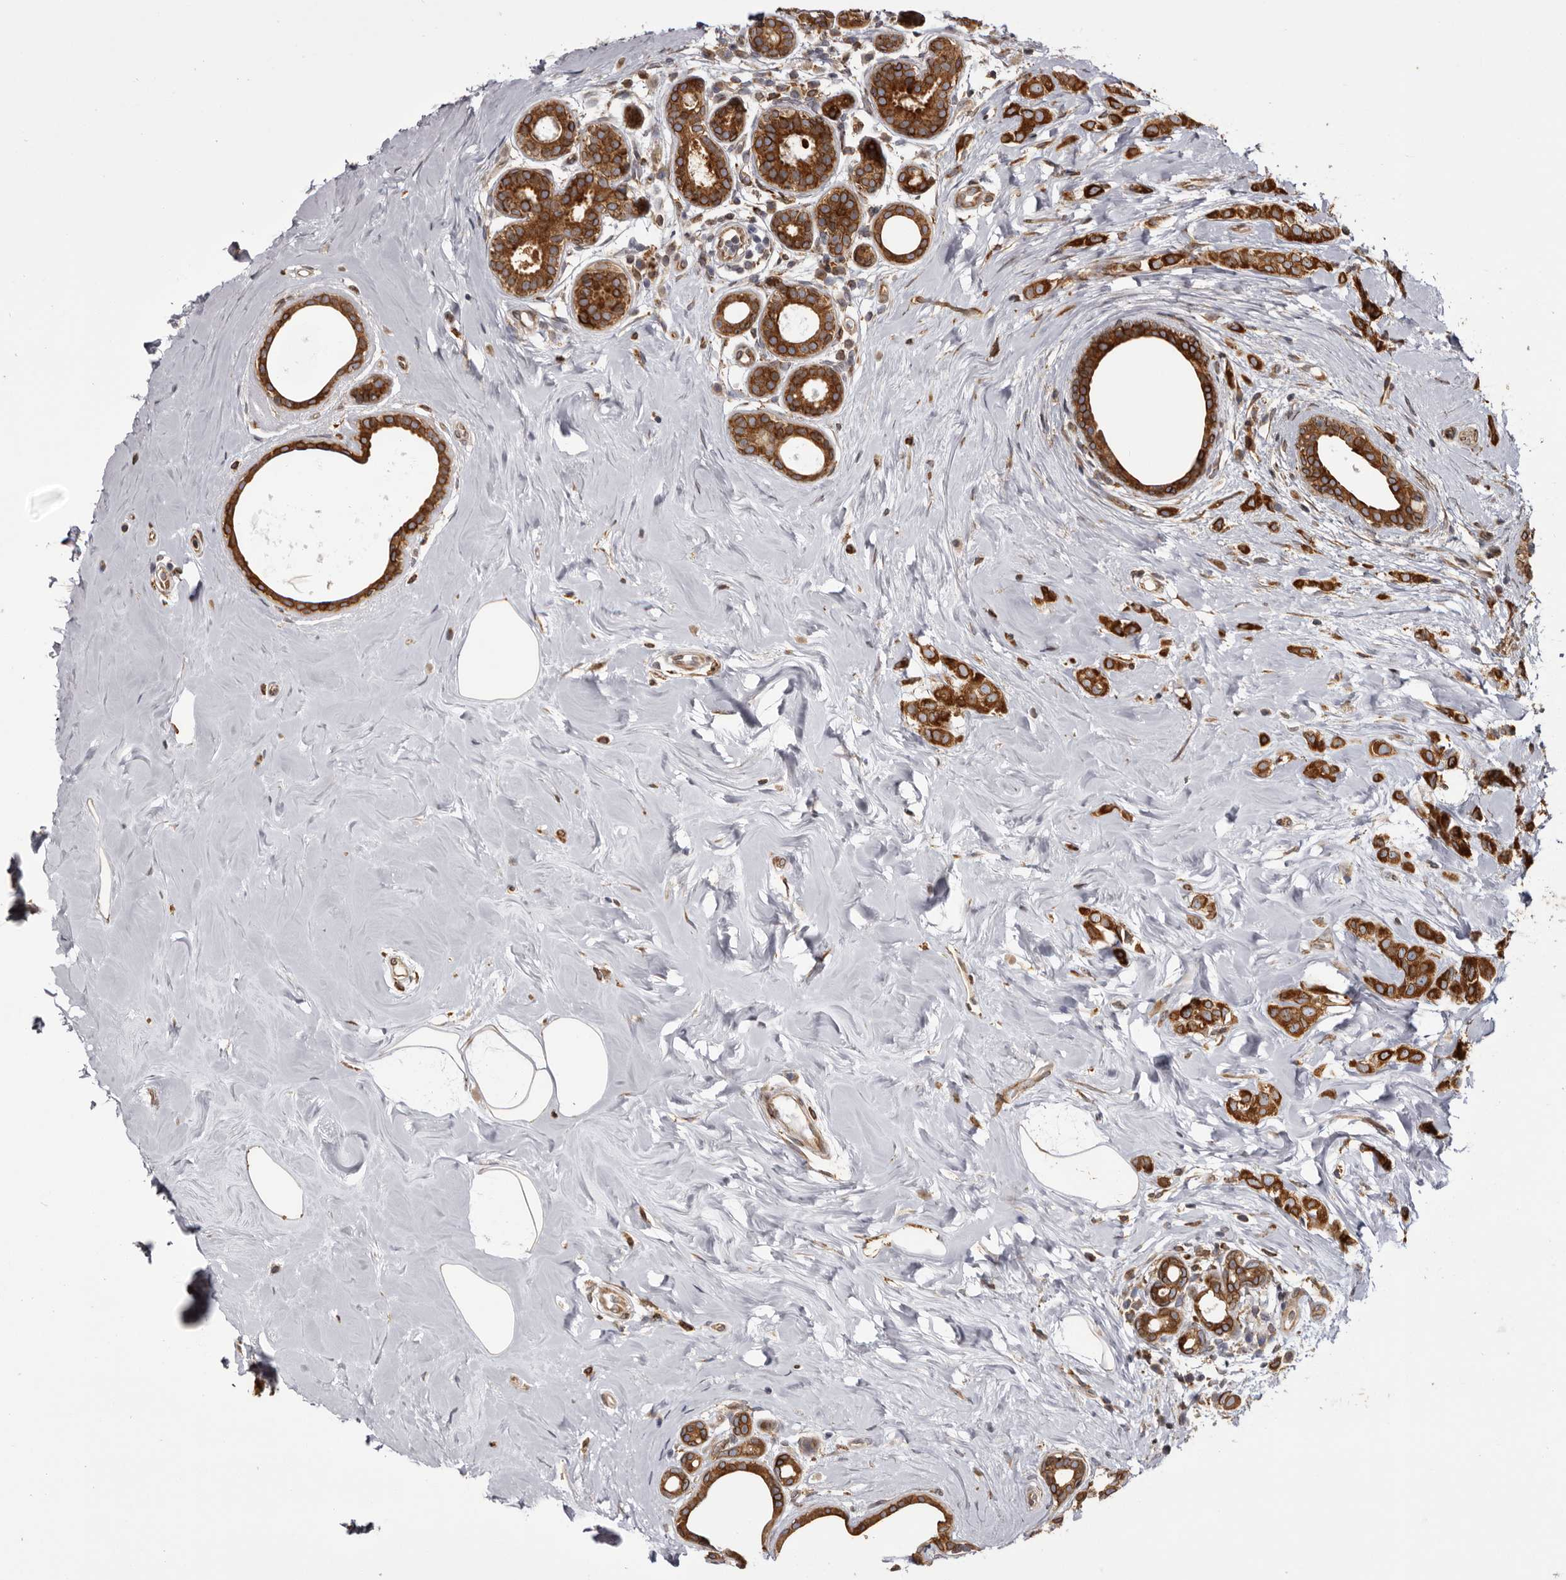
{"staining": {"intensity": "strong", "quantity": ">75%", "location": "cytoplasmic/membranous"}, "tissue": "breast cancer", "cell_type": "Tumor cells", "image_type": "cancer", "snomed": [{"axis": "morphology", "description": "Lobular carcinoma"}, {"axis": "topography", "description": "Breast"}], "caption": "Lobular carcinoma (breast) was stained to show a protein in brown. There is high levels of strong cytoplasmic/membranous positivity in about >75% of tumor cells.", "gene": "C4orf3", "patient": {"sex": "female", "age": 47}}